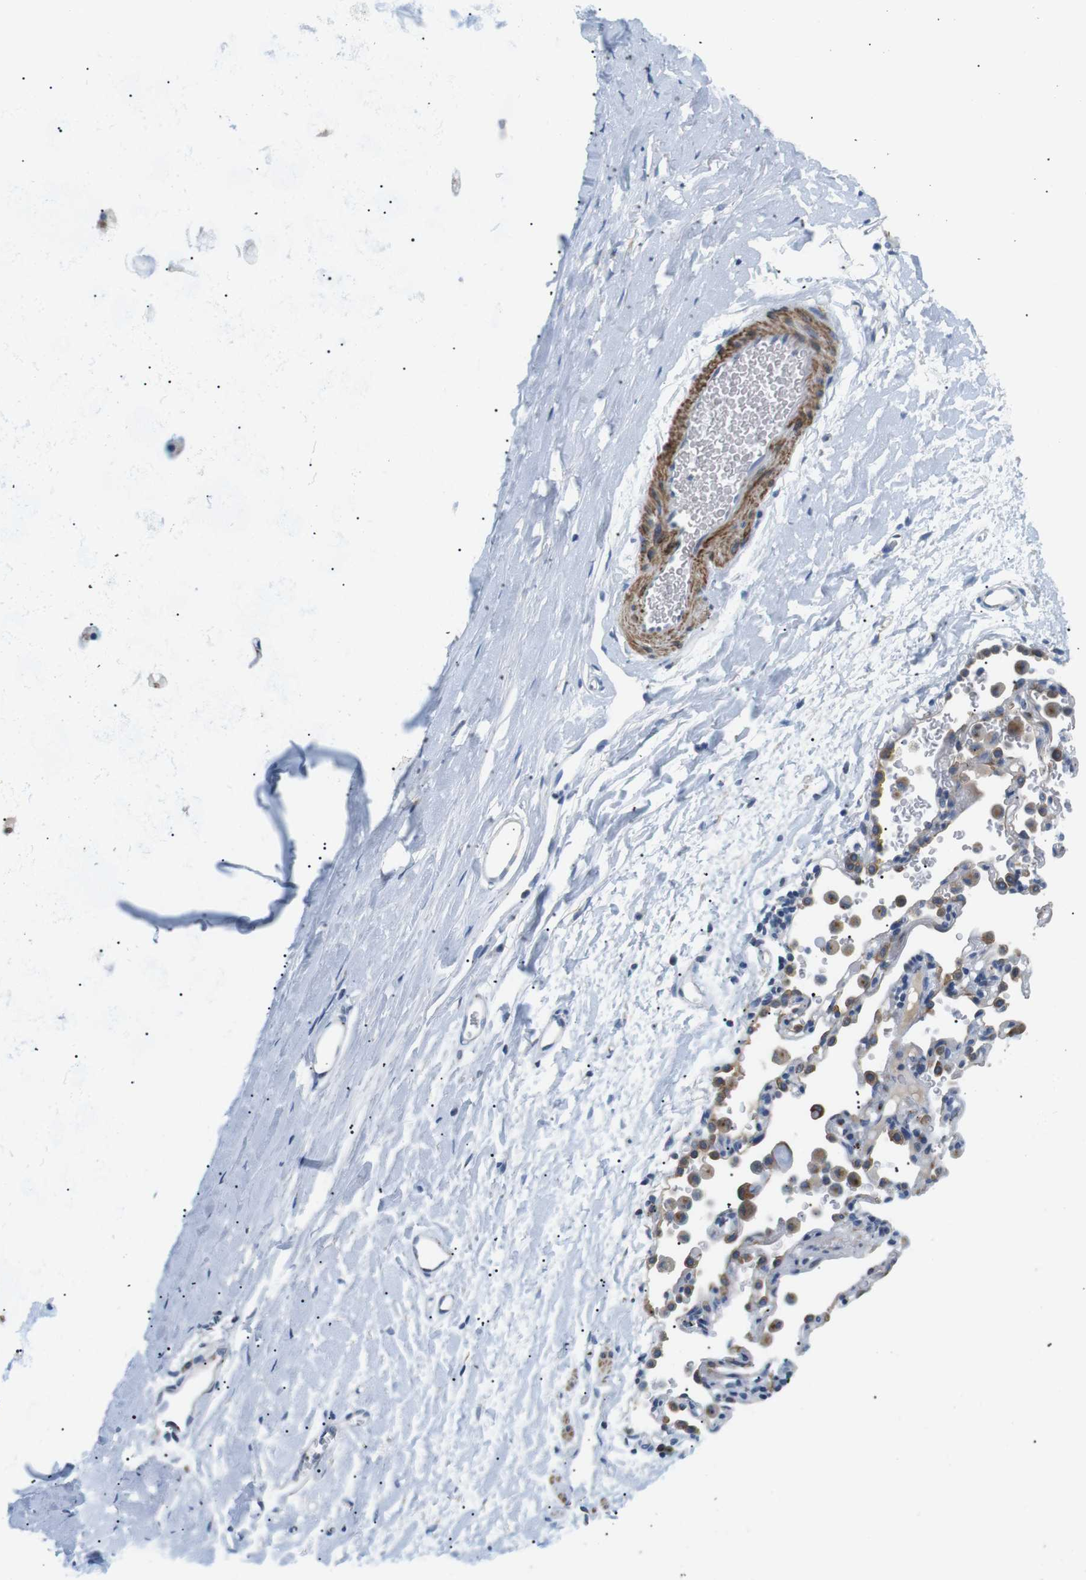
{"staining": {"intensity": "negative", "quantity": "none", "location": "none"}, "tissue": "adipose tissue", "cell_type": "Adipocytes", "image_type": "normal", "snomed": [{"axis": "morphology", "description": "Normal tissue, NOS"}, {"axis": "topography", "description": "Cartilage tissue"}, {"axis": "topography", "description": "Bronchus"}], "caption": "Adipocytes show no significant expression in benign adipose tissue. (DAB (3,3'-diaminobenzidine) immunohistochemistry (IHC), high magnification).", "gene": "UNC5CL", "patient": {"sex": "female", "age": 53}}